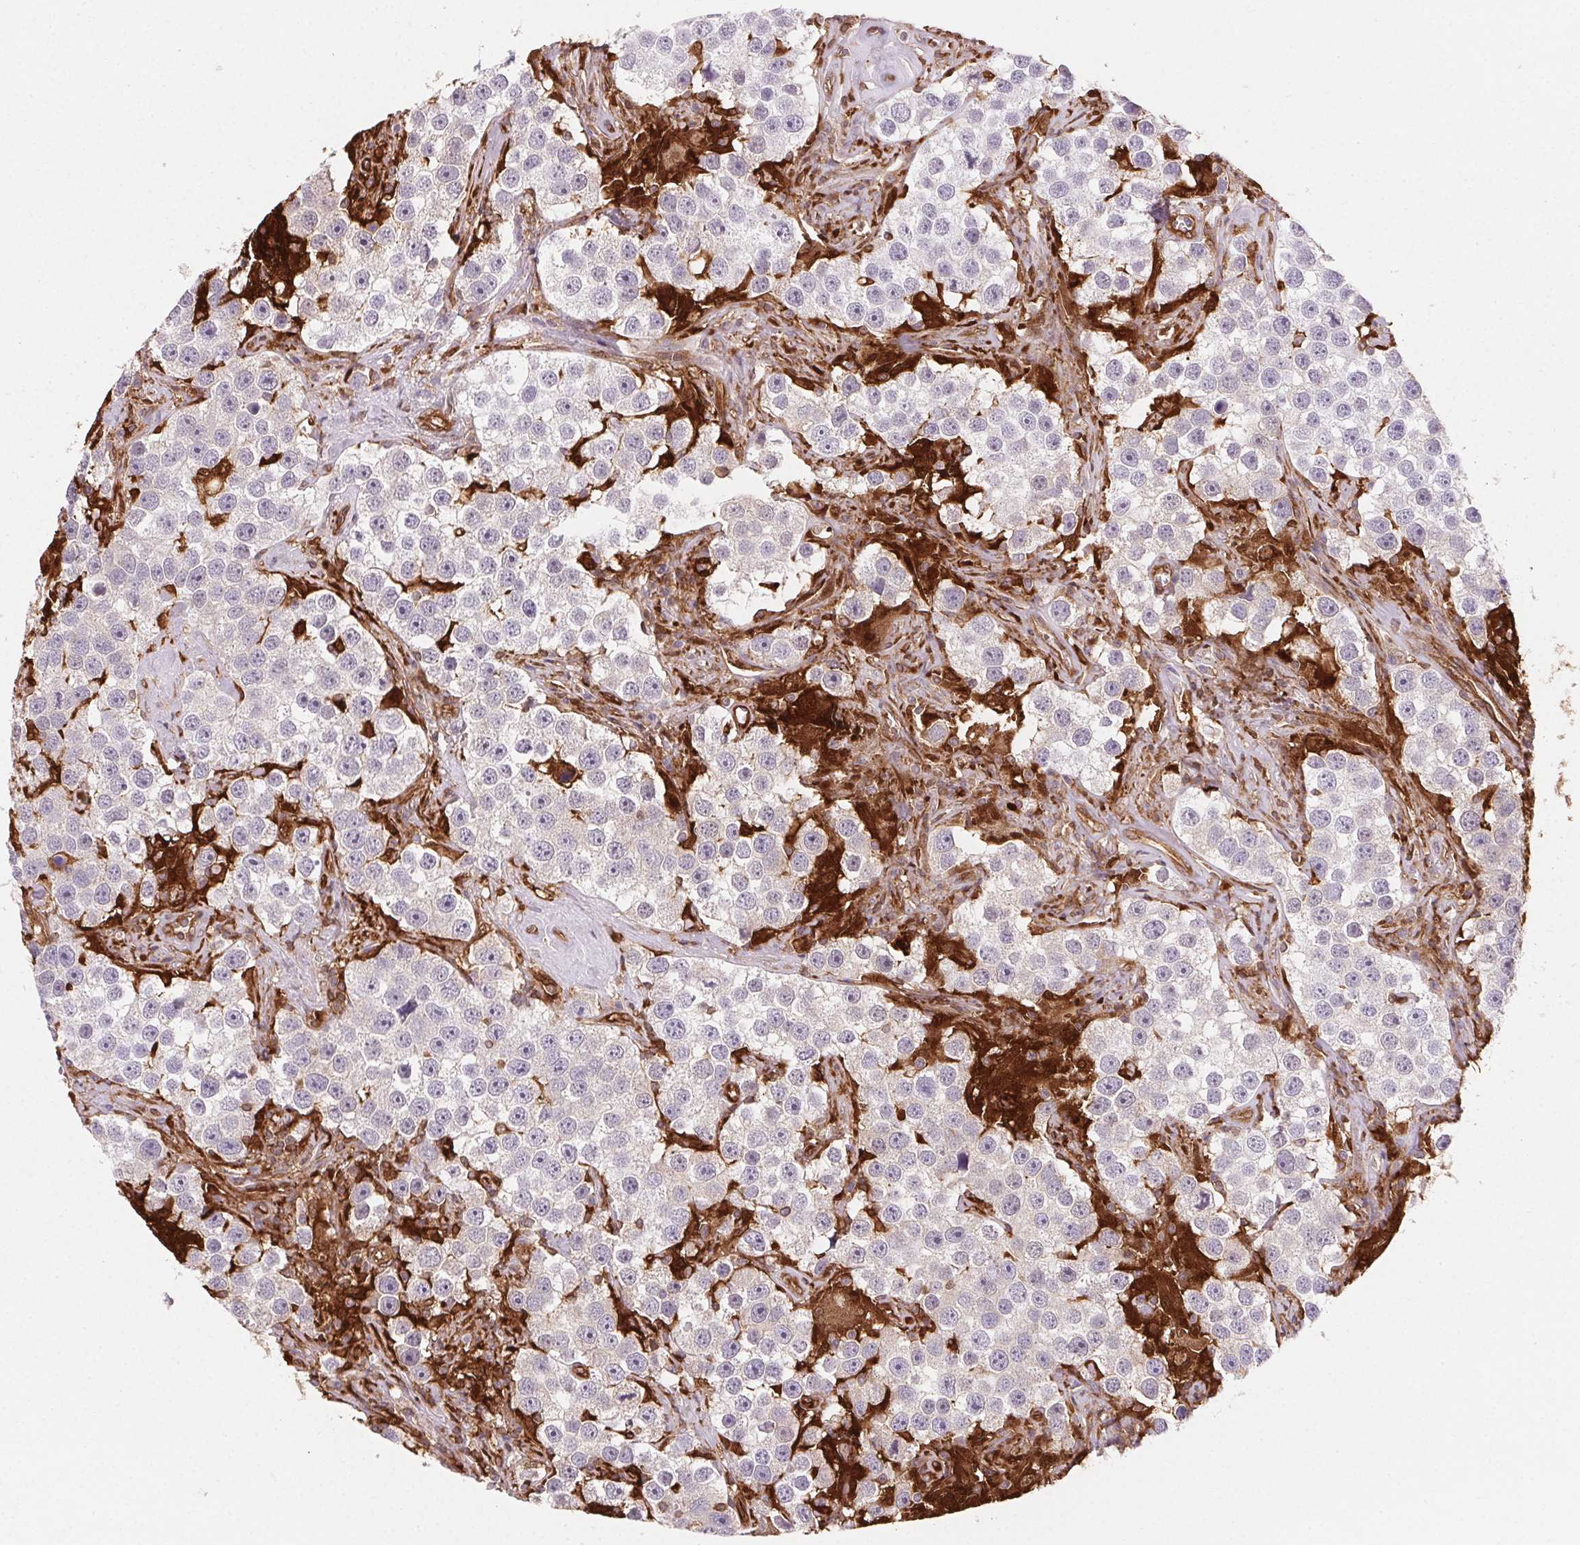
{"staining": {"intensity": "negative", "quantity": "none", "location": "none"}, "tissue": "testis cancer", "cell_type": "Tumor cells", "image_type": "cancer", "snomed": [{"axis": "morphology", "description": "Seminoma, NOS"}, {"axis": "topography", "description": "Testis"}], "caption": "Tumor cells show no significant staining in seminoma (testis).", "gene": "GBP1", "patient": {"sex": "male", "age": 49}}